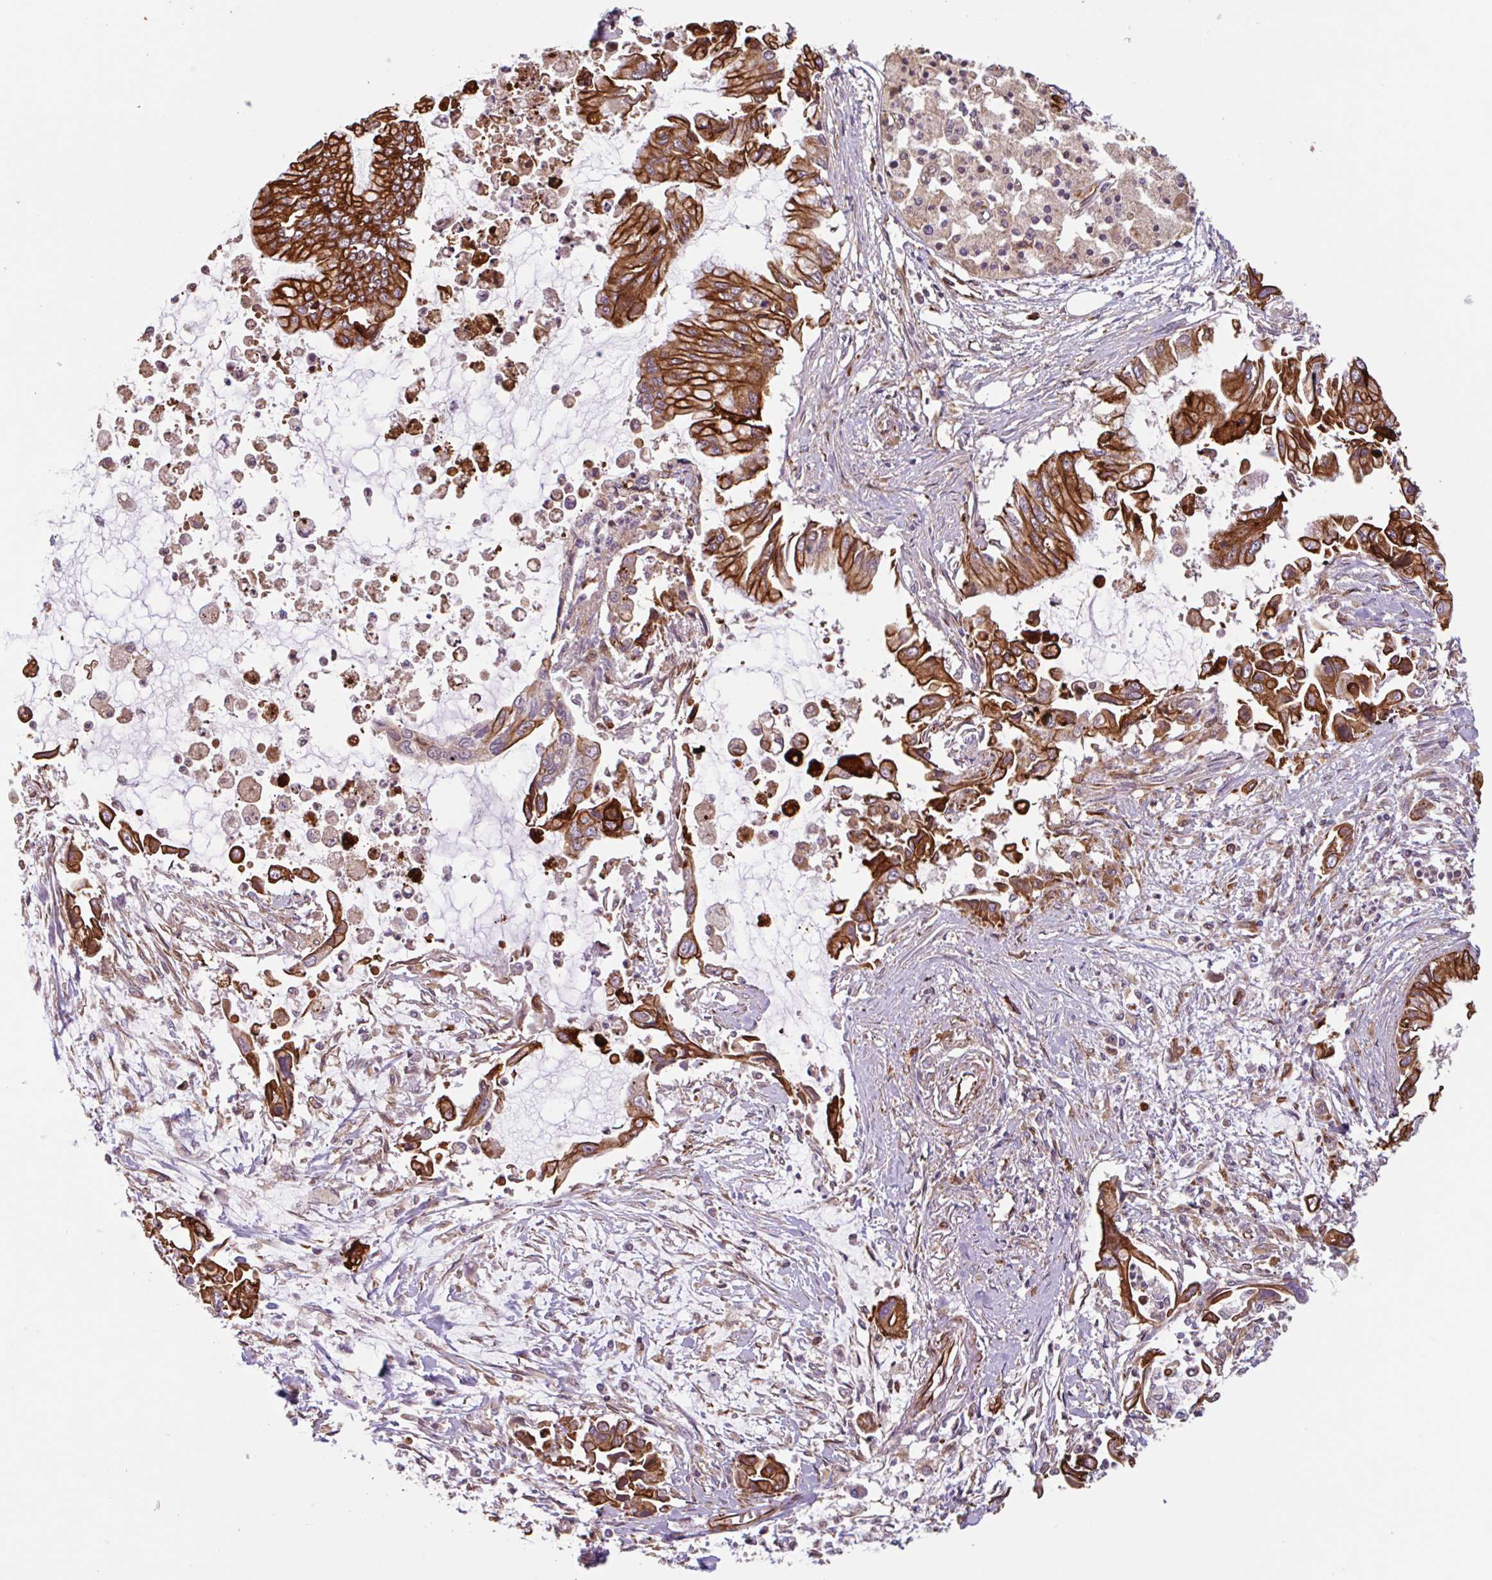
{"staining": {"intensity": "strong", "quantity": ">75%", "location": "cytoplasmic/membranous"}, "tissue": "pancreatic cancer", "cell_type": "Tumor cells", "image_type": "cancer", "snomed": [{"axis": "morphology", "description": "Adenocarcinoma, NOS"}, {"axis": "topography", "description": "Pancreas"}], "caption": "DAB (3,3'-diaminobenzidine) immunohistochemical staining of adenocarcinoma (pancreatic) shows strong cytoplasmic/membranous protein expression in about >75% of tumor cells.", "gene": "ZNF790", "patient": {"sex": "male", "age": 84}}